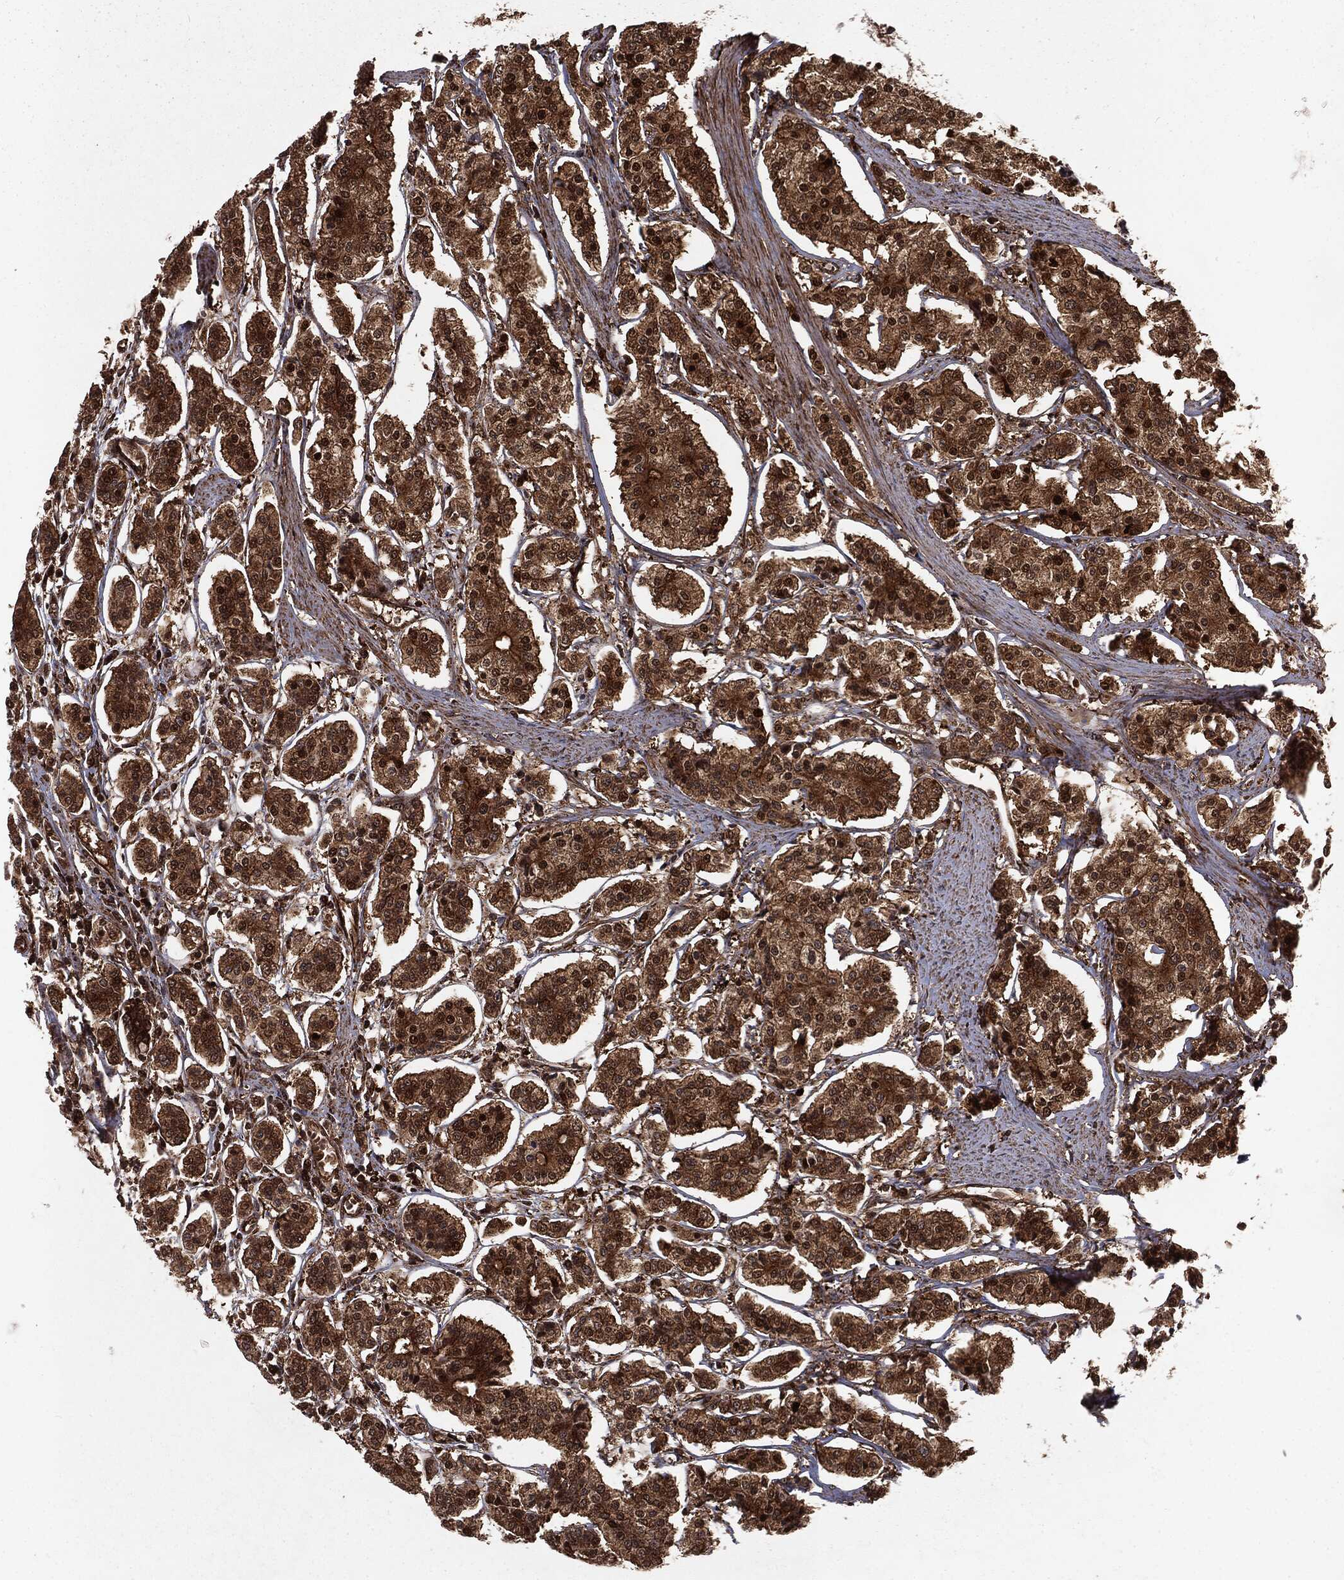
{"staining": {"intensity": "strong", "quantity": ">75%", "location": "cytoplasmic/membranous,nuclear"}, "tissue": "carcinoid", "cell_type": "Tumor cells", "image_type": "cancer", "snomed": [{"axis": "morphology", "description": "Carcinoid, malignant, NOS"}, {"axis": "topography", "description": "Small intestine"}], "caption": "Protein staining exhibits strong cytoplasmic/membranous and nuclear staining in about >75% of tumor cells in carcinoid.", "gene": "RANBP9", "patient": {"sex": "female", "age": 65}}